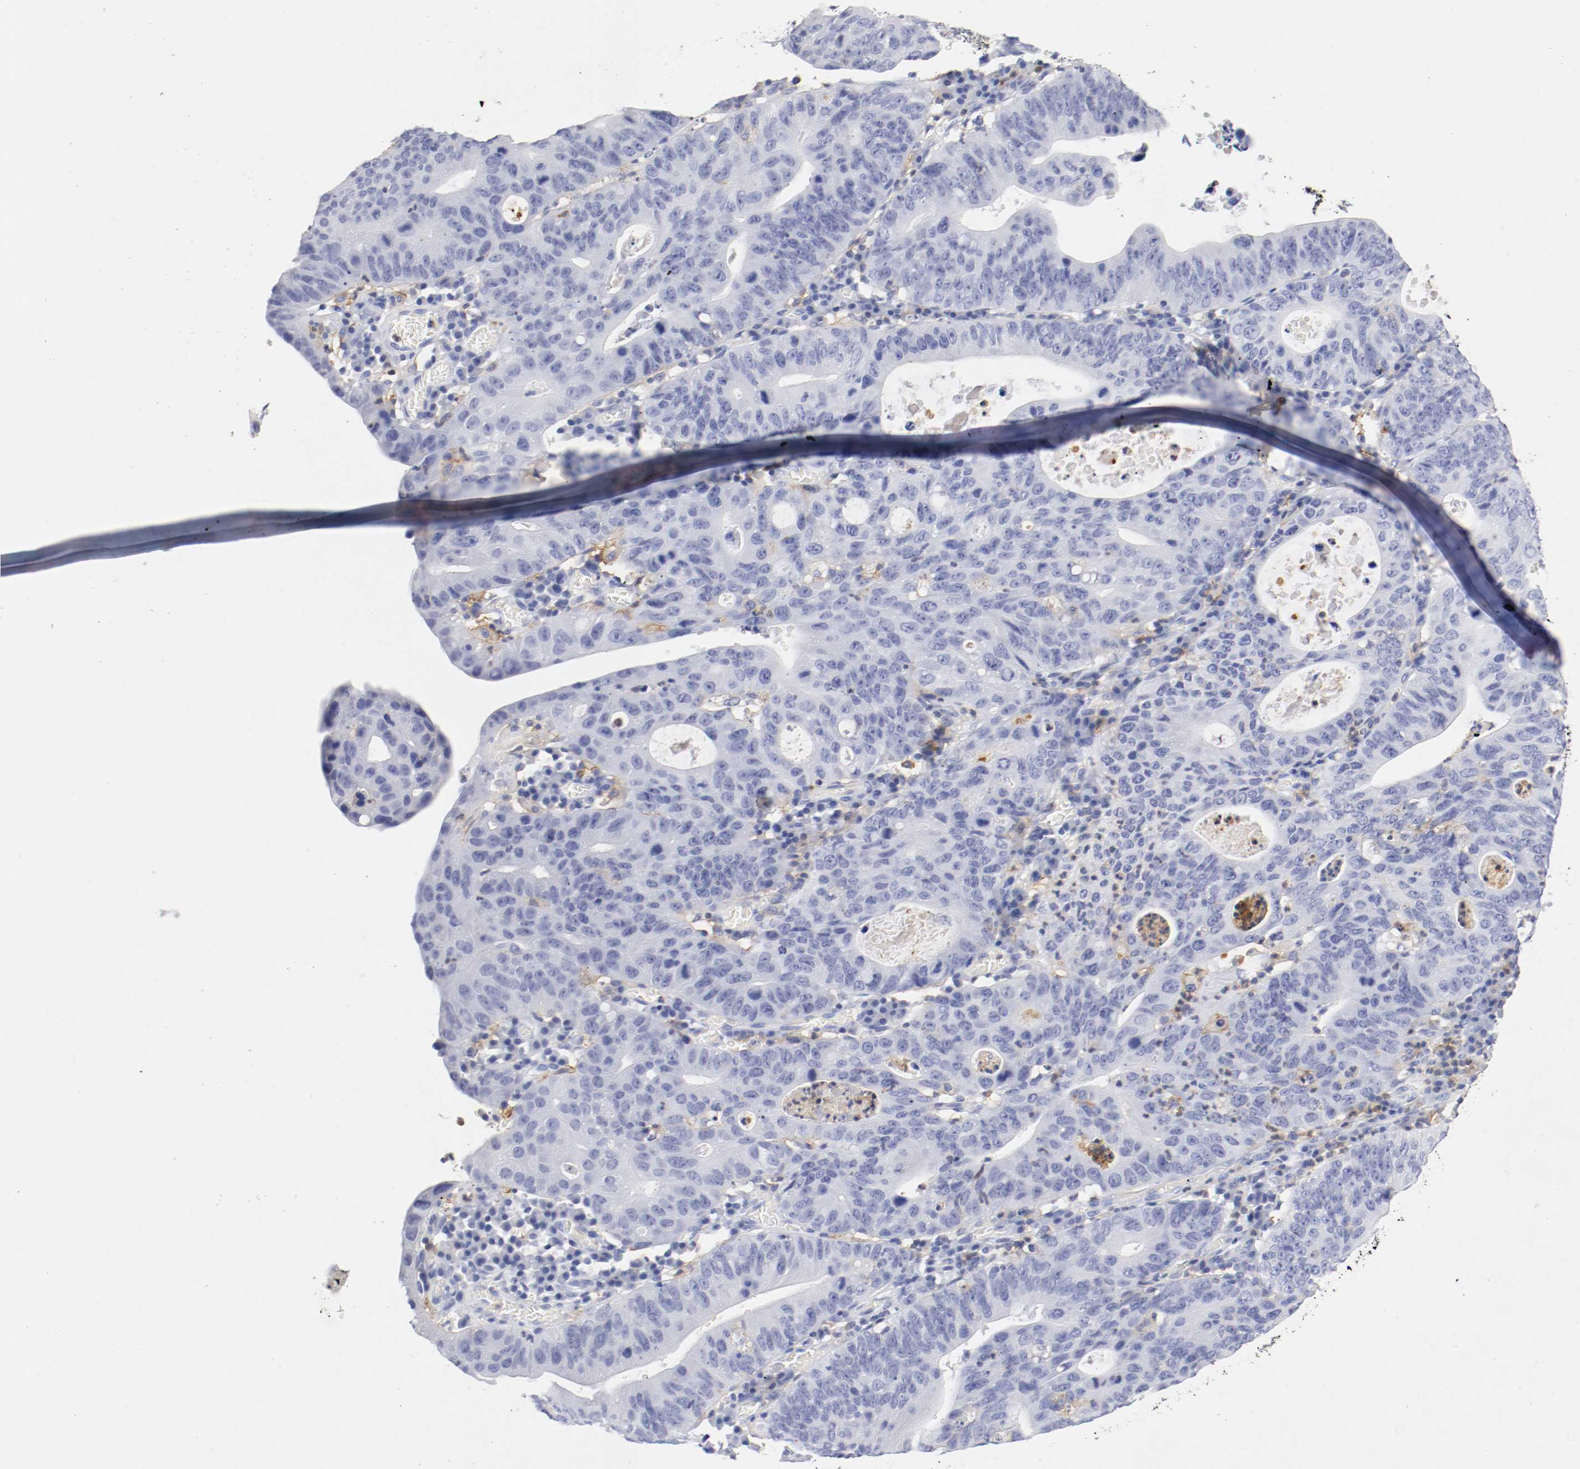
{"staining": {"intensity": "negative", "quantity": "none", "location": "none"}, "tissue": "stomach cancer", "cell_type": "Tumor cells", "image_type": "cancer", "snomed": [{"axis": "morphology", "description": "Adenocarcinoma, NOS"}, {"axis": "topography", "description": "Stomach"}], "caption": "Immunohistochemistry of adenocarcinoma (stomach) displays no positivity in tumor cells.", "gene": "ITGAX", "patient": {"sex": "male", "age": 59}}